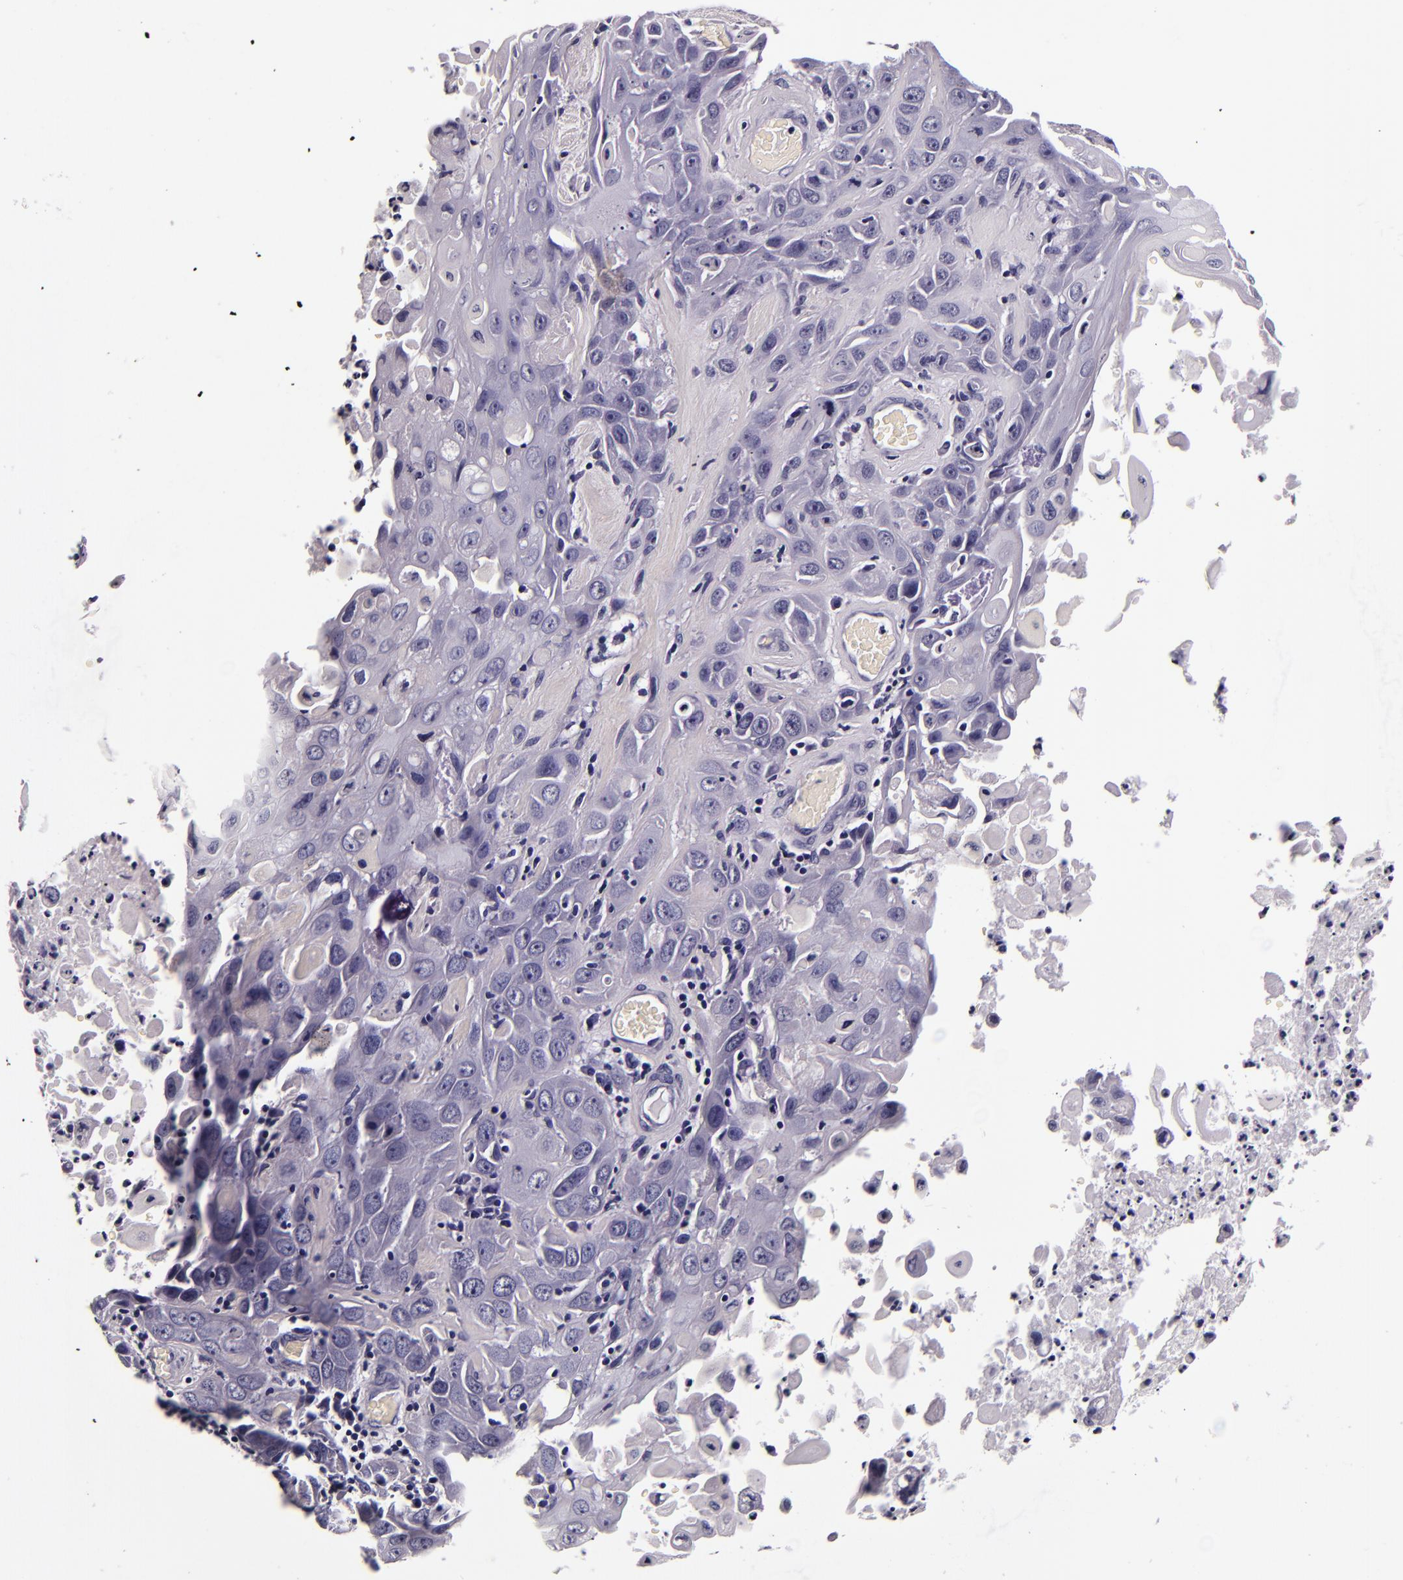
{"staining": {"intensity": "negative", "quantity": "none", "location": "none"}, "tissue": "skin cancer", "cell_type": "Tumor cells", "image_type": "cancer", "snomed": [{"axis": "morphology", "description": "Squamous cell carcinoma, NOS"}, {"axis": "topography", "description": "Skin"}], "caption": "The image shows no significant expression in tumor cells of skin squamous cell carcinoma.", "gene": "FBN1", "patient": {"sex": "male", "age": 84}}